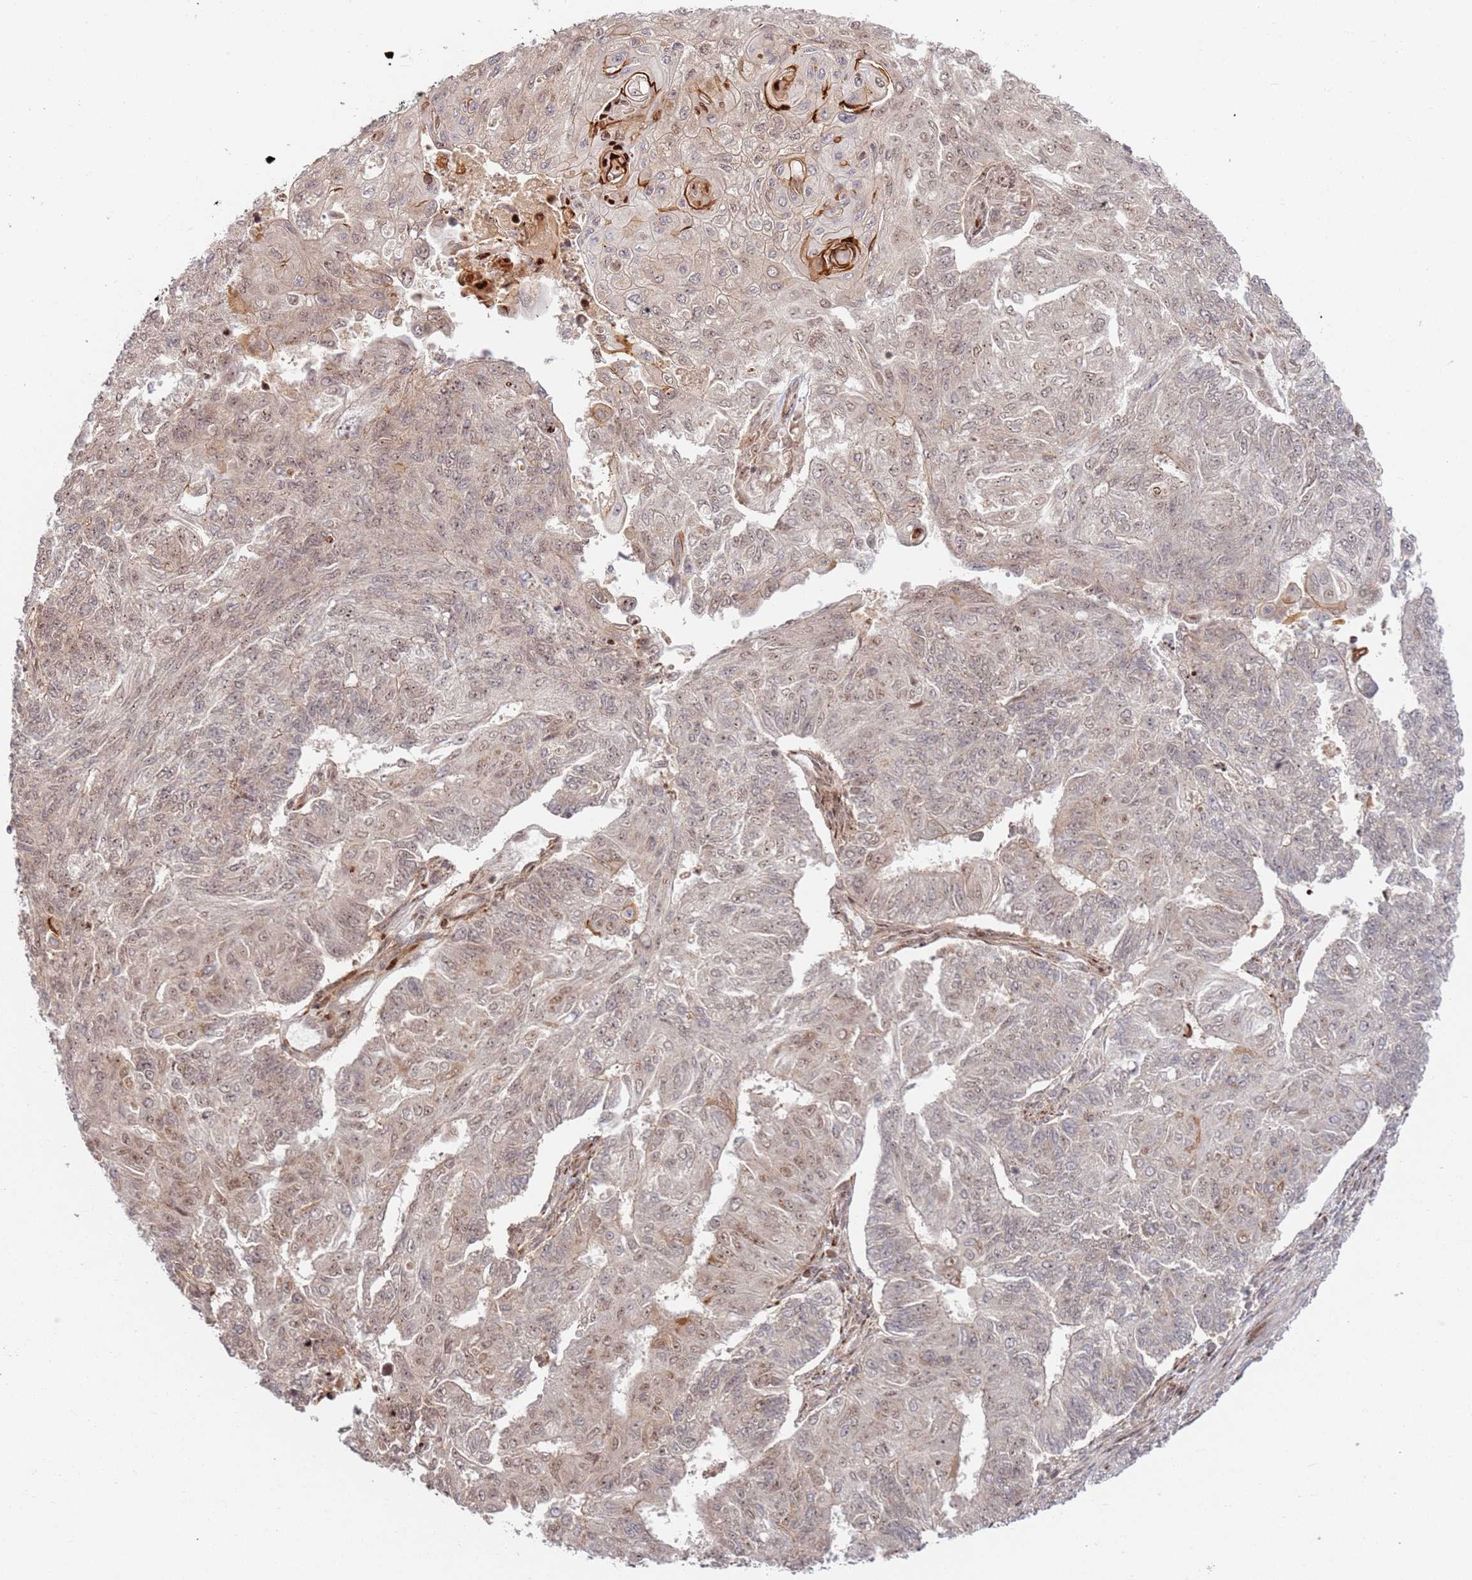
{"staining": {"intensity": "weak", "quantity": "25%-75%", "location": "nuclear"}, "tissue": "endometrial cancer", "cell_type": "Tumor cells", "image_type": "cancer", "snomed": [{"axis": "morphology", "description": "Adenocarcinoma, NOS"}, {"axis": "topography", "description": "Endometrium"}], "caption": "Approximately 25%-75% of tumor cells in human adenocarcinoma (endometrial) reveal weak nuclear protein positivity as visualized by brown immunohistochemical staining.", "gene": "TMEM233", "patient": {"sex": "female", "age": 32}}